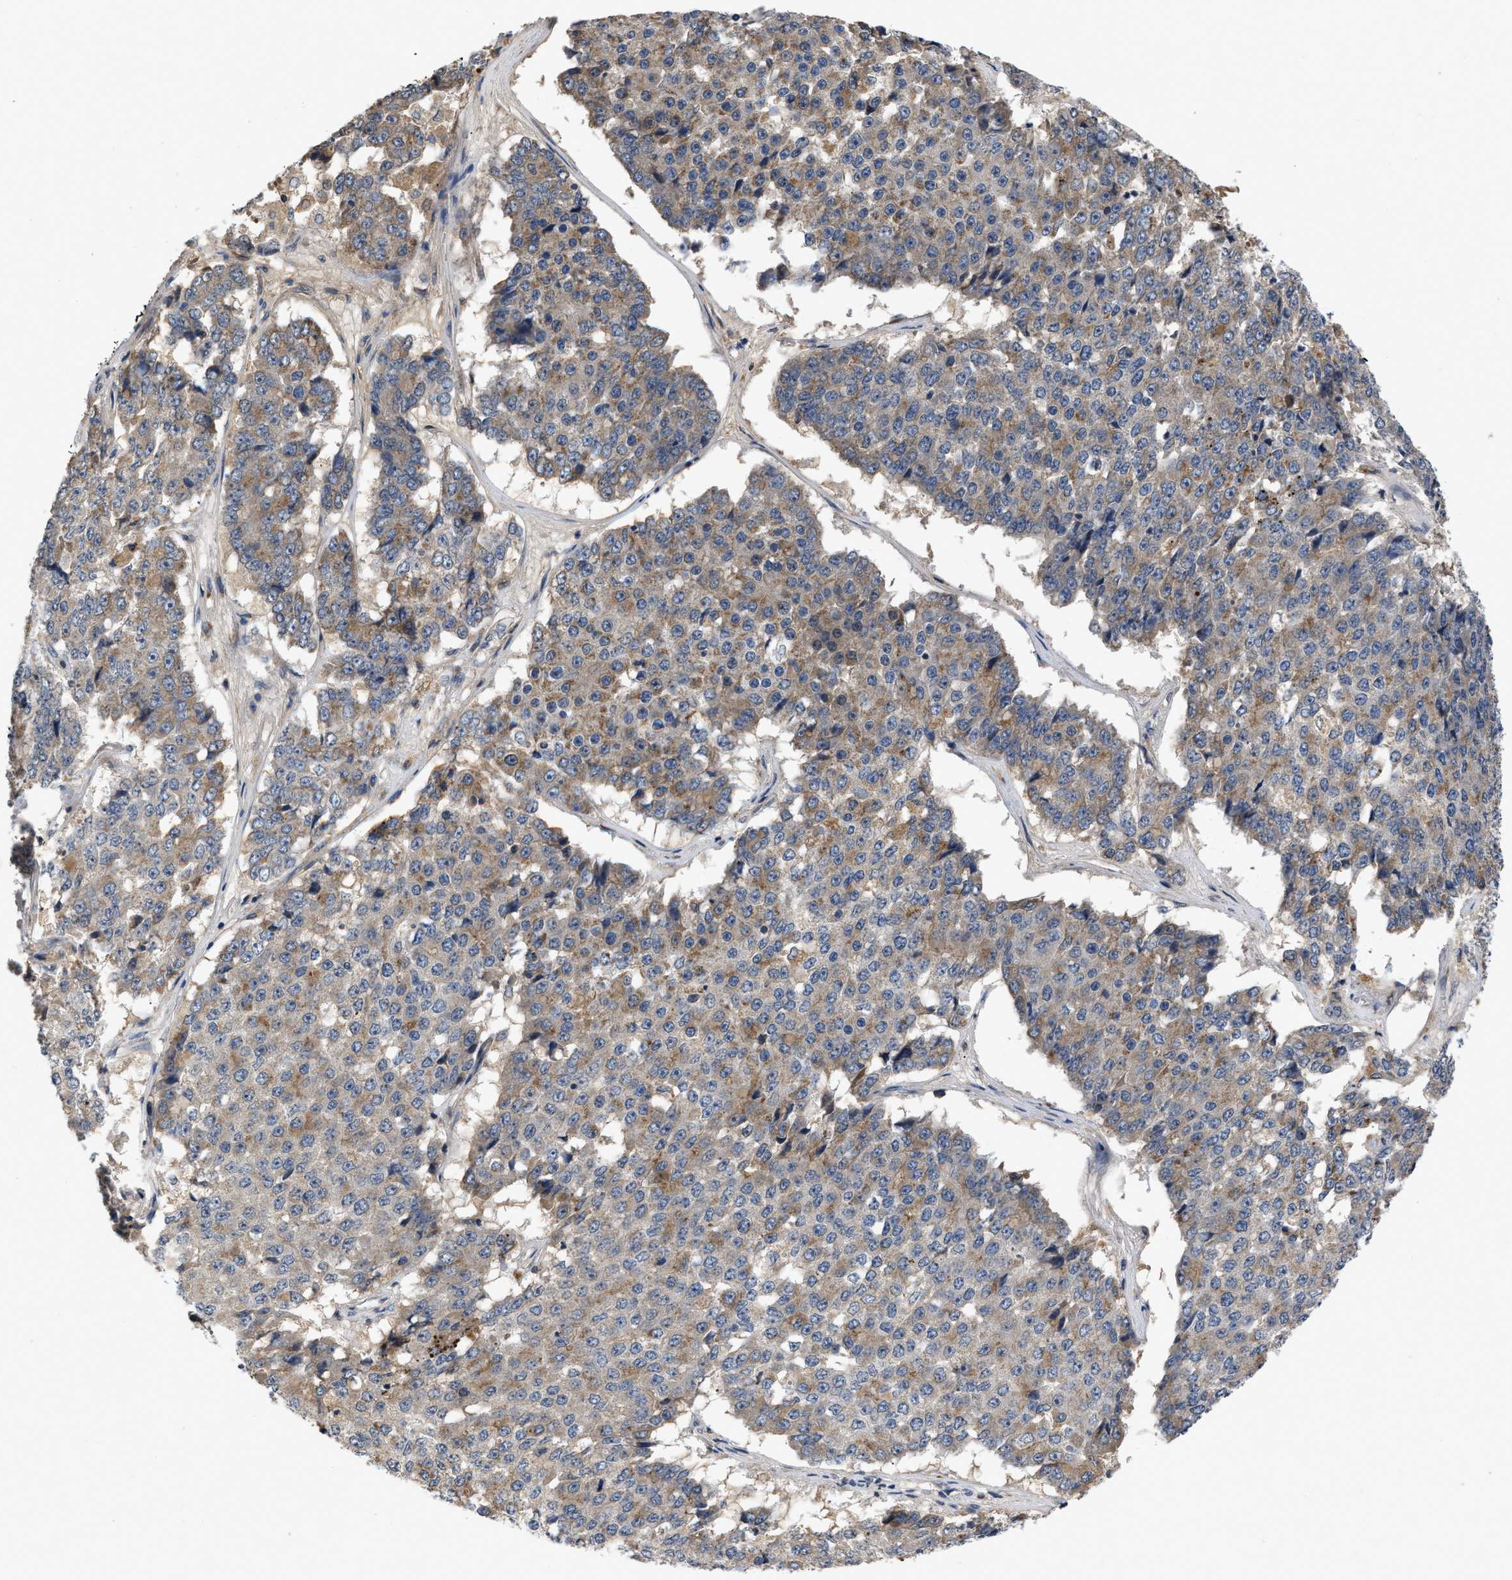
{"staining": {"intensity": "moderate", "quantity": "25%-75%", "location": "cytoplasmic/membranous"}, "tissue": "pancreatic cancer", "cell_type": "Tumor cells", "image_type": "cancer", "snomed": [{"axis": "morphology", "description": "Adenocarcinoma, NOS"}, {"axis": "topography", "description": "Pancreas"}], "caption": "Protein expression analysis of pancreatic cancer (adenocarcinoma) displays moderate cytoplasmic/membranous expression in approximately 25%-75% of tumor cells. The staining is performed using DAB (3,3'-diaminobenzidine) brown chromogen to label protein expression. The nuclei are counter-stained blue using hematoxylin.", "gene": "VPS4A", "patient": {"sex": "male", "age": 50}}